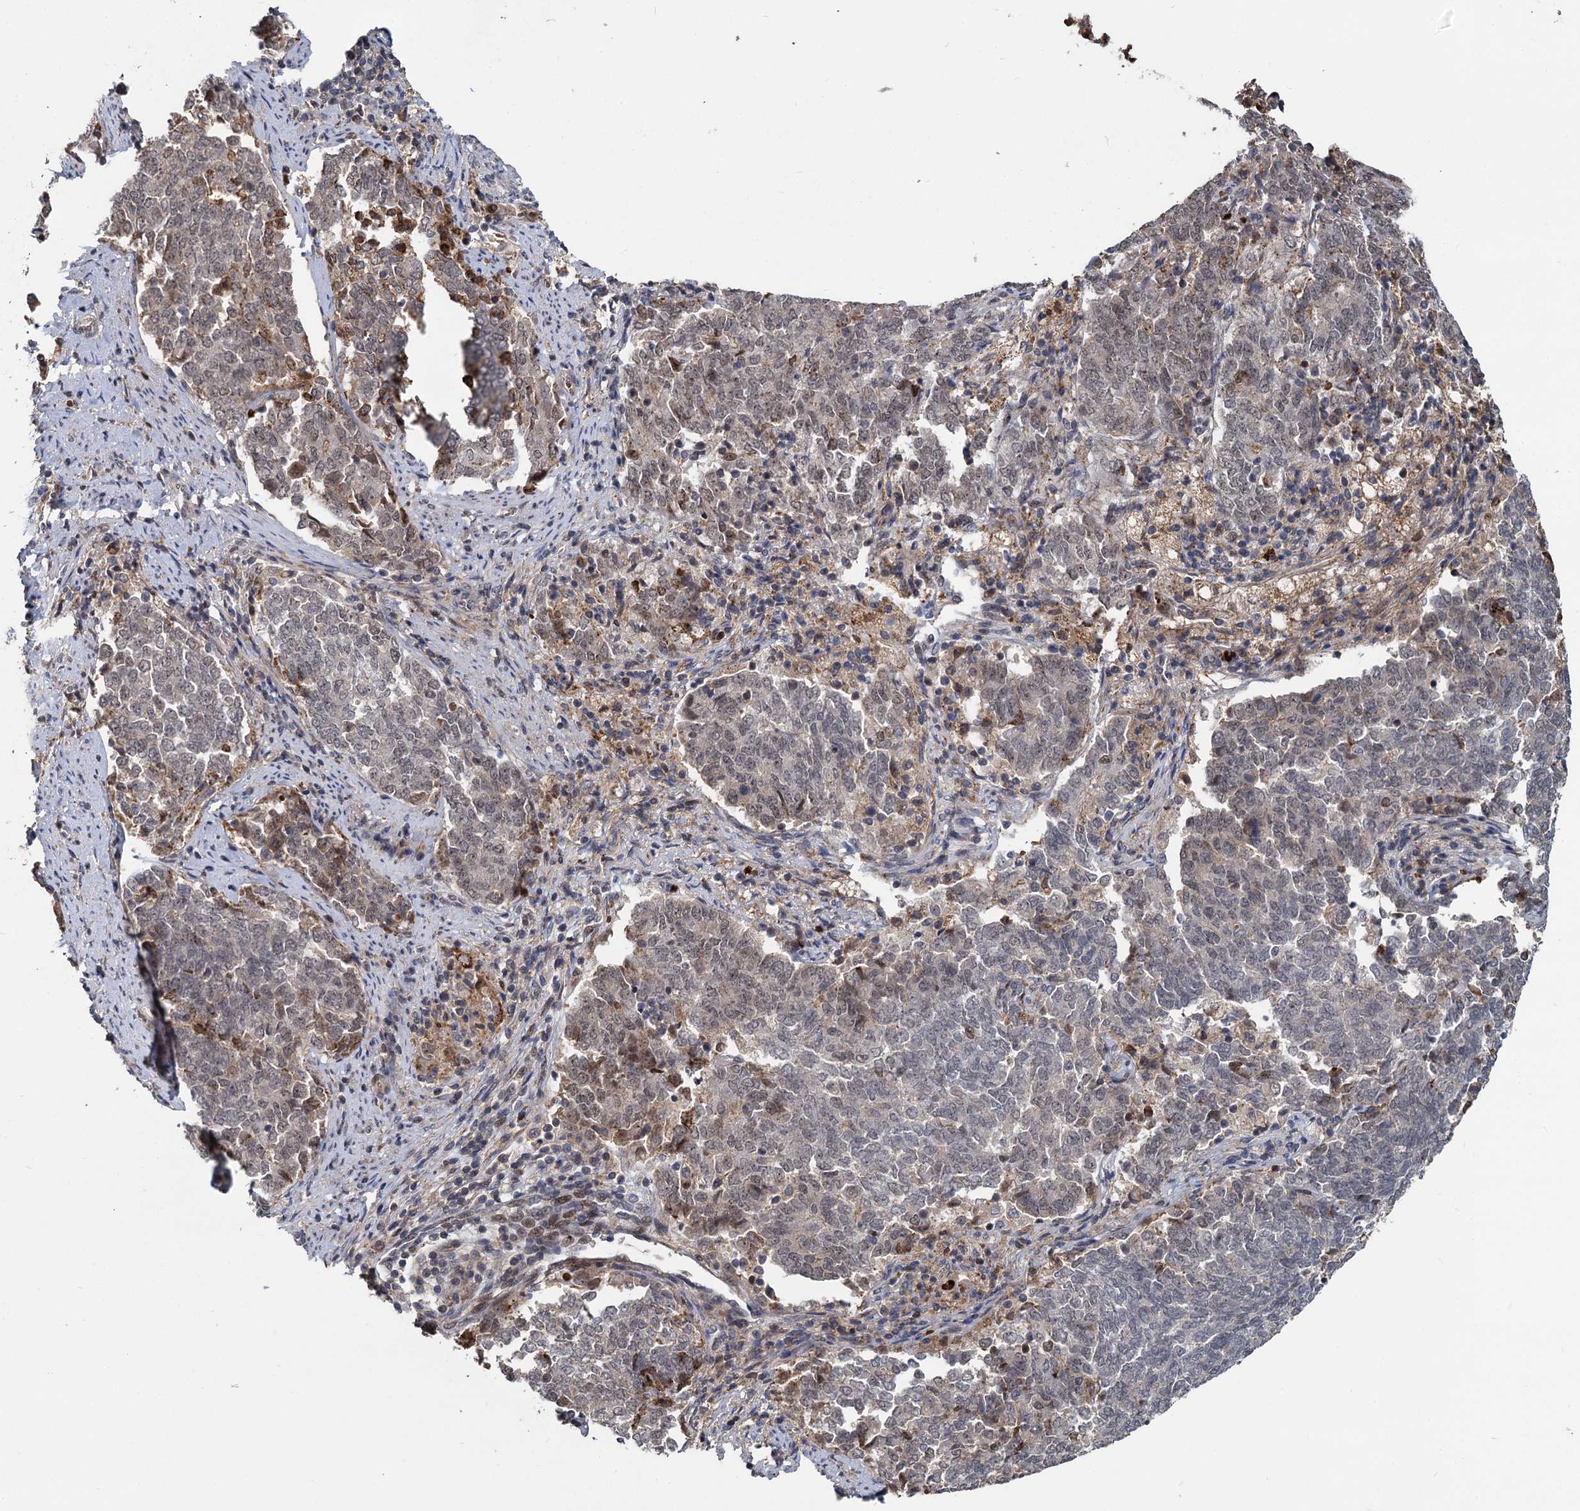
{"staining": {"intensity": "weak", "quantity": "25%-75%", "location": "nuclear"}, "tissue": "endometrial cancer", "cell_type": "Tumor cells", "image_type": "cancer", "snomed": [{"axis": "morphology", "description": "Adenocarcinoma, NOS"}, {"axis": "topography", "description": "Endometrium"}], "caption": "IHC of human adenocarcinoma (endometrial) reveals low levels of weak nuclear staining in about 25%-75% of tumor cells. (DAB IHC, brown staining for protein, blue staining for nuclei).", "gene": "FANCI", "patient": {"sex": "female", "age": 80}}